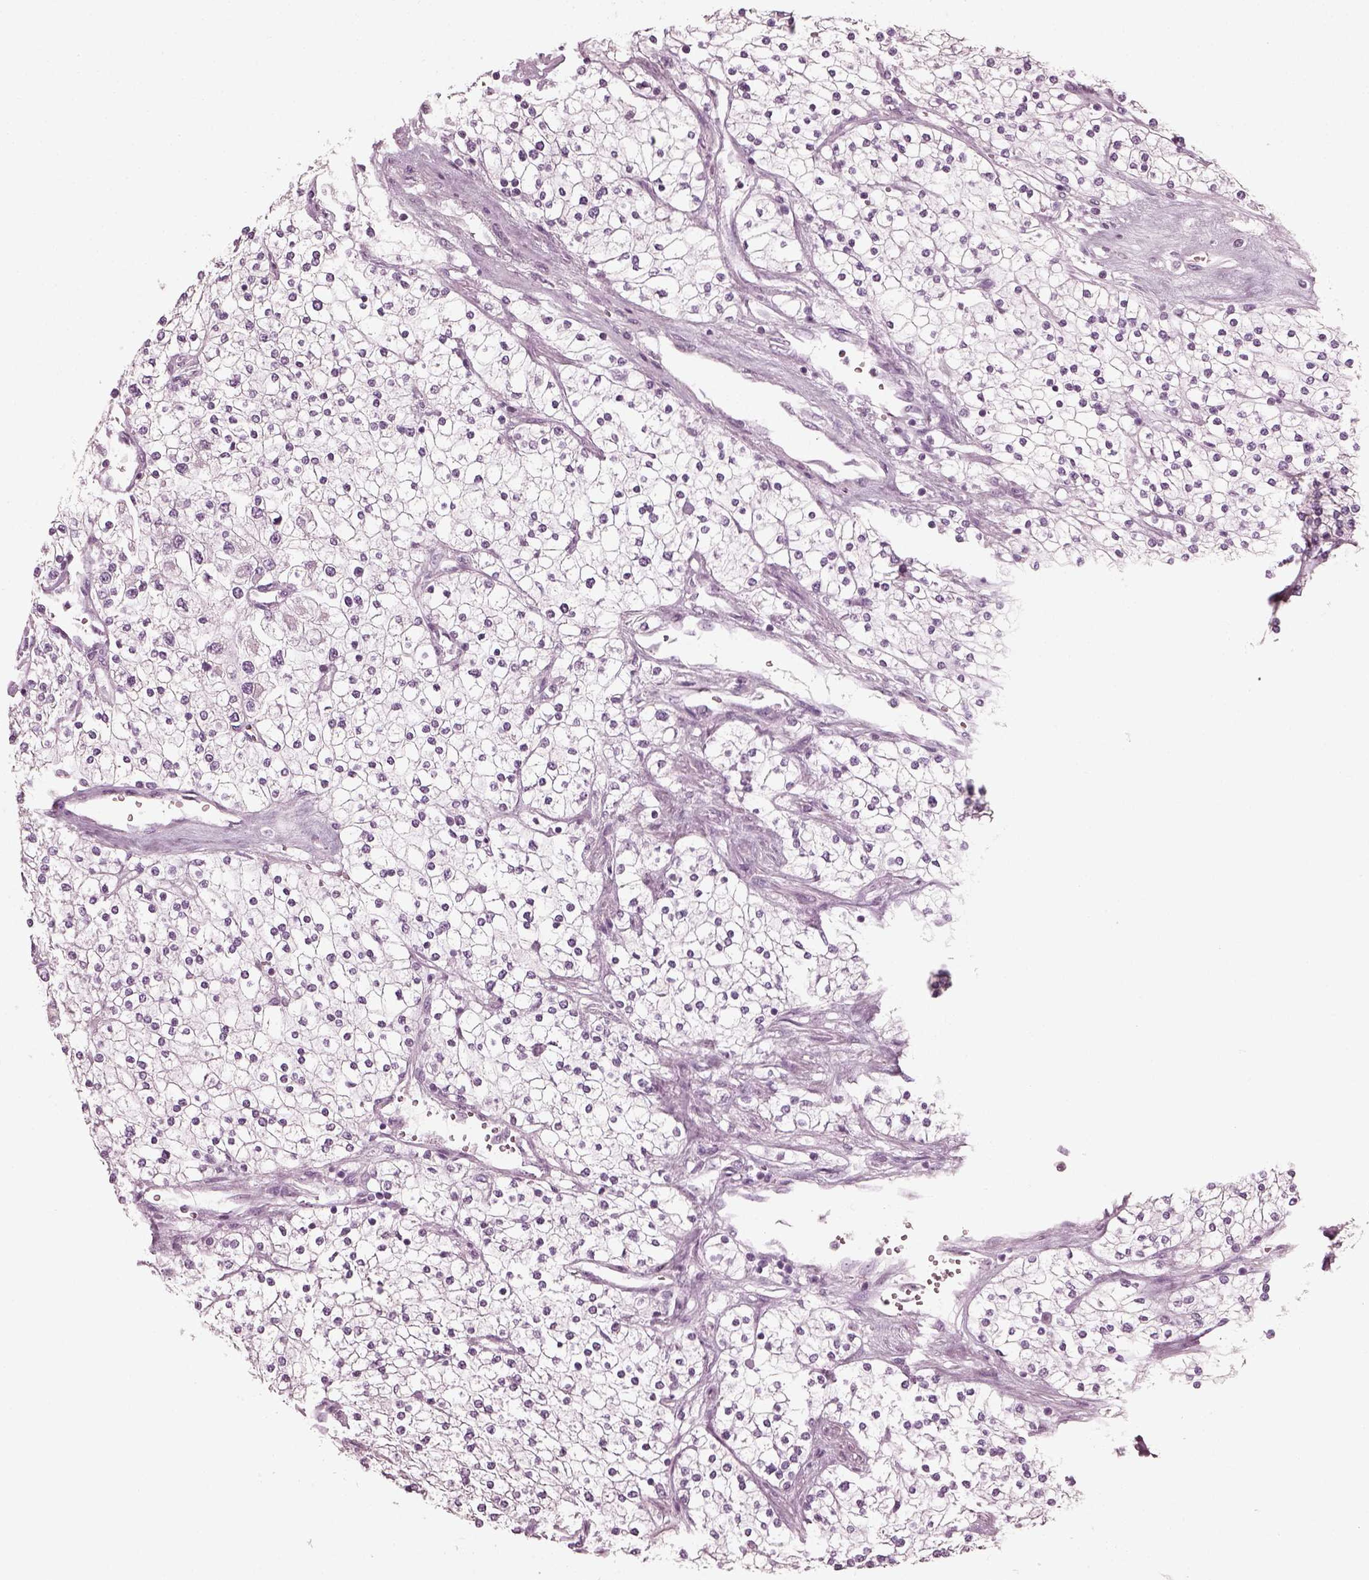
{"staining": {"intensity": "negative", "quantity": "none", "location": "none"}, "tissue": "renal cancer", "cell_type": "Tumor cells", "image_type": "cancer", "snomed": [{"axis": "morphology", "description": "Adenocarcinoma, NOS"}, {"axis": "topography", "description": "Kidney"}], "caption": "The micrograph demonstrates no staining of tumor cells in renal adenocarcinoma.", "gene": "CNTN1", "patient": {"sex": "male", "age": 80}}